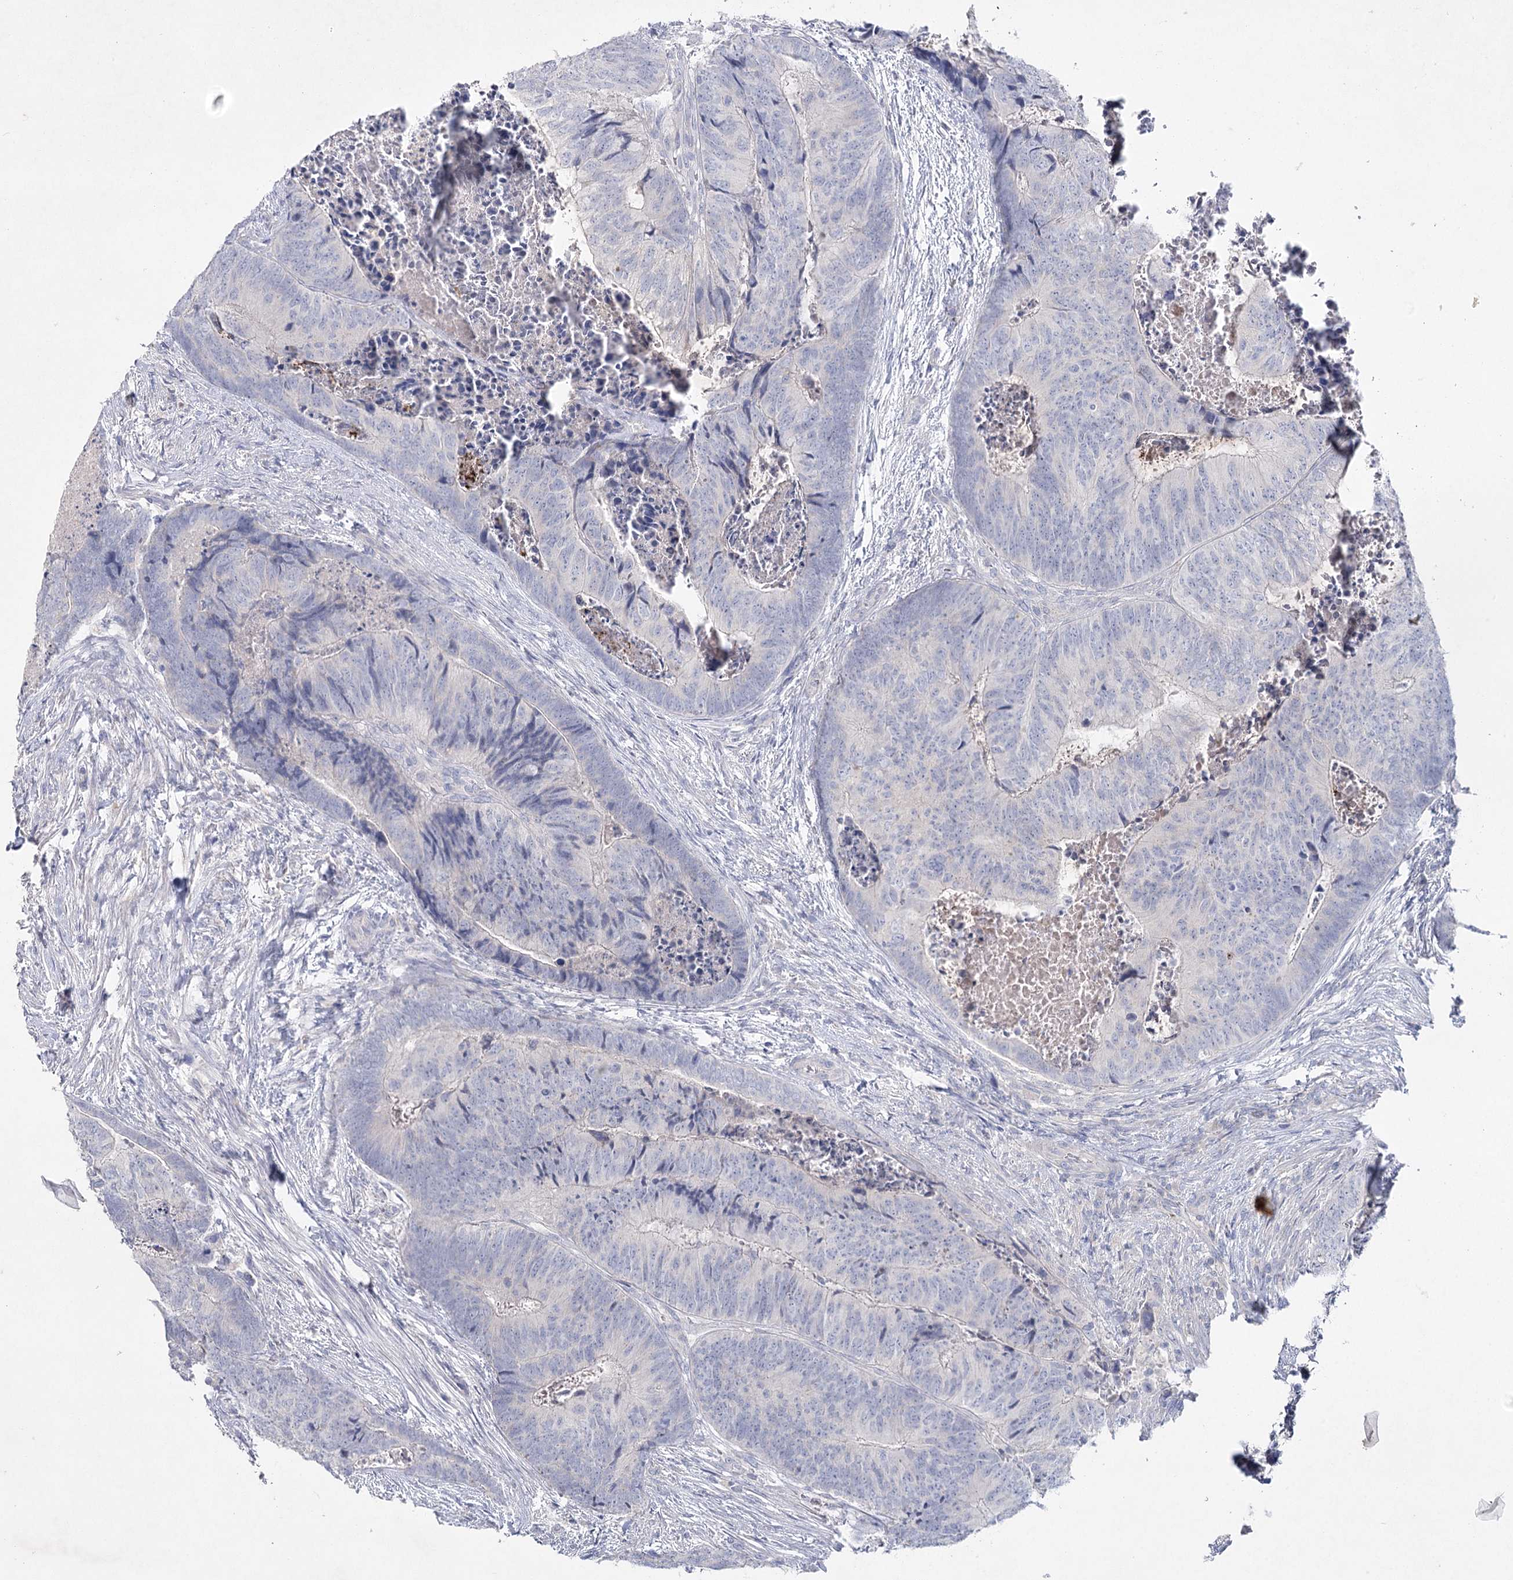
{"staining": {"intensity": "negative", "quantity": "none", "location": "none"}, "tissue": "colorectal cancer", "cell_type": "Tumor cells", "image_type": "cancer", "snomed": [{"axis": "morphology", "description": "Adenocarcinoma, NOS"}, {"axis": "topography", "description": "Colon"}], "caption": "Tumor cells show no significant positivity in colorectal cancer (adenocarcinoma).", "gene": "MAP3K13", "patient": {"sex": "female", "age": 67}}